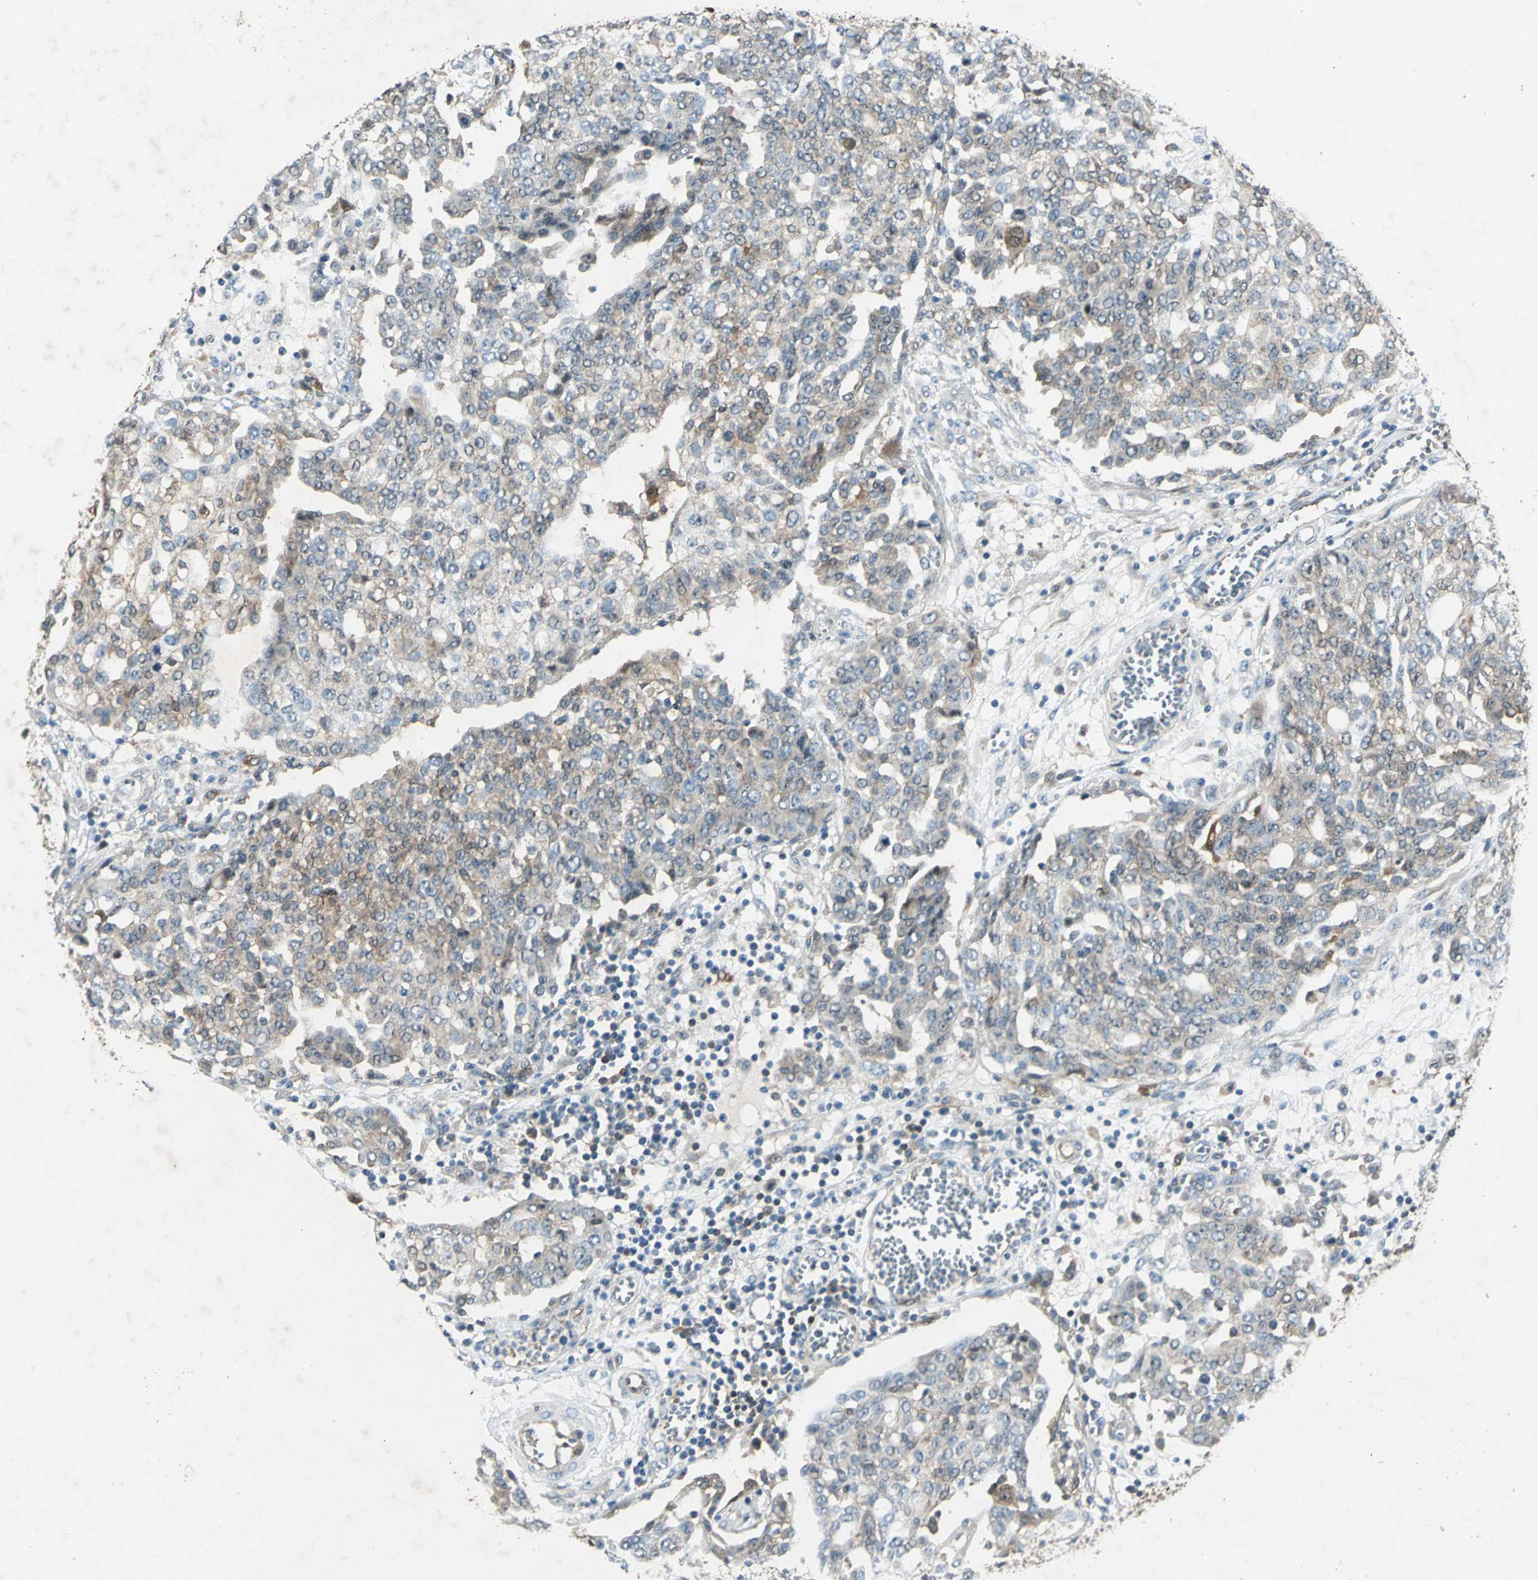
{"staining": {"intensity": "weak", "quantity": ">75%", "location": "cytoplasmic/membranous"}, "tissue": "ovarian cancer", "cell_type": "Tumor cells", "image_type": "cancer", "snomed": [{"axis": "morphology", "description": "Cystadenocarcinoma, serous, NOS"}, {"axis": "topography", "description": "Soft tissue"}, {"axis": "topography", "description": "Ovary"}], "caption": "High-magnification brightfield microscopy of ovarian cancer stained with DAB (3,3'-diaminobenzidine) (brown) and counterstained with hematoxylin (blue). tumor cells exhibit weak cytoplasmic/membranous positivity is identified in about>75% of cells. The staining was performed using DAB to visualize the protein expression in brown, while the nuclei were stained in blue with hematoxylin (Magnification: 20x).", "gene": "RRM2B", "patient": {"sex": "female", "age": 57}}